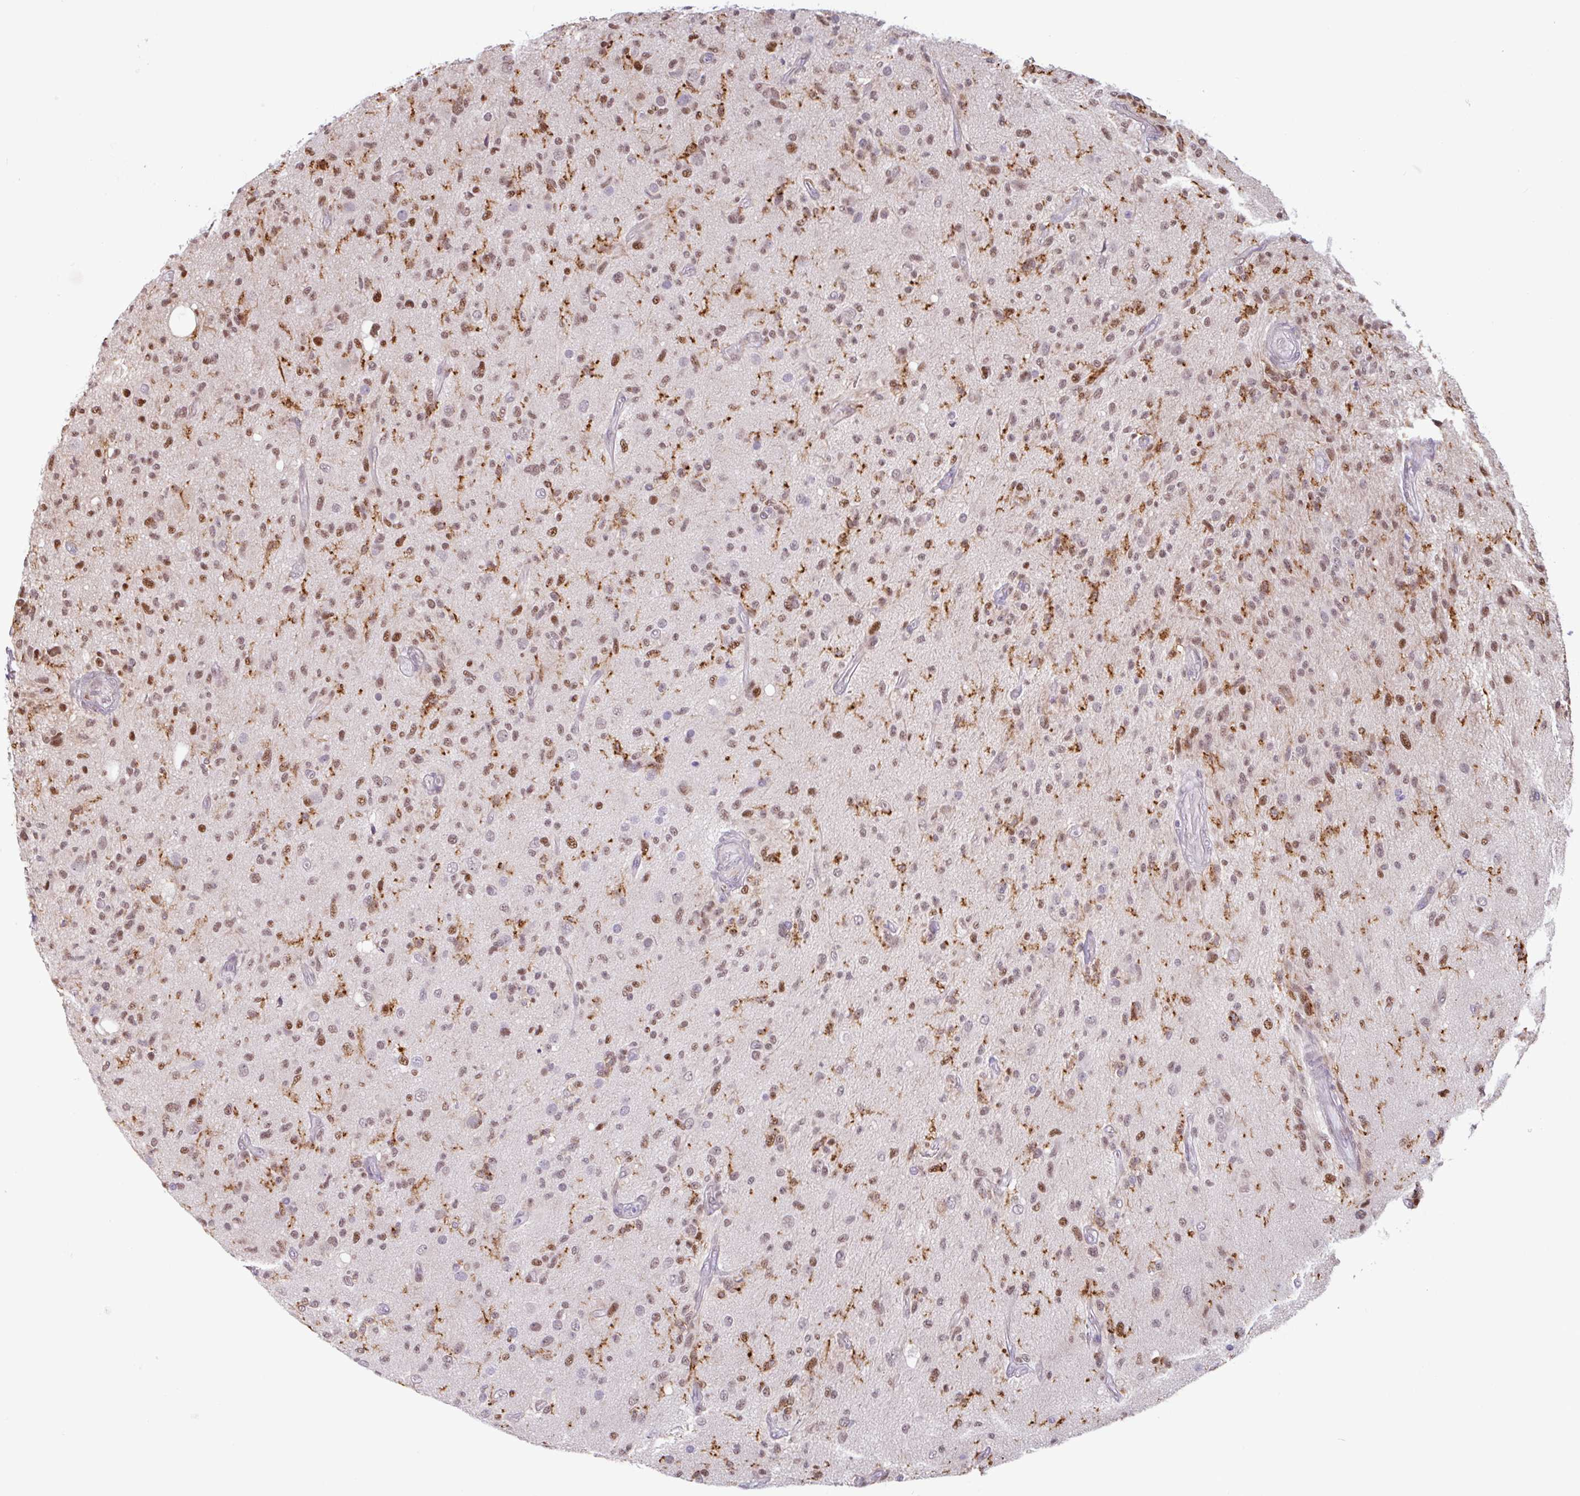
{"staining": {"intensity": "moderate", "quantity": ">75%", "location": "nuclear"}, "tissue": "glioma", "cell_type": "Tumor cells", "image_type": "cancer", "snomed": [{"axis": "morphology", "description": "Glioma, malignant, High grade"}, {"axis": "topography", "description": "Brain"}], "caption": "A high-resolution micrograph shows immunohistochemistry staining of high-grade glioma (malignant), which shows moderate nuclear positivity in approximately >75% of tumor cells.", "gene": "TMEM119", "patient": {"sex": "female", "age": 67}}